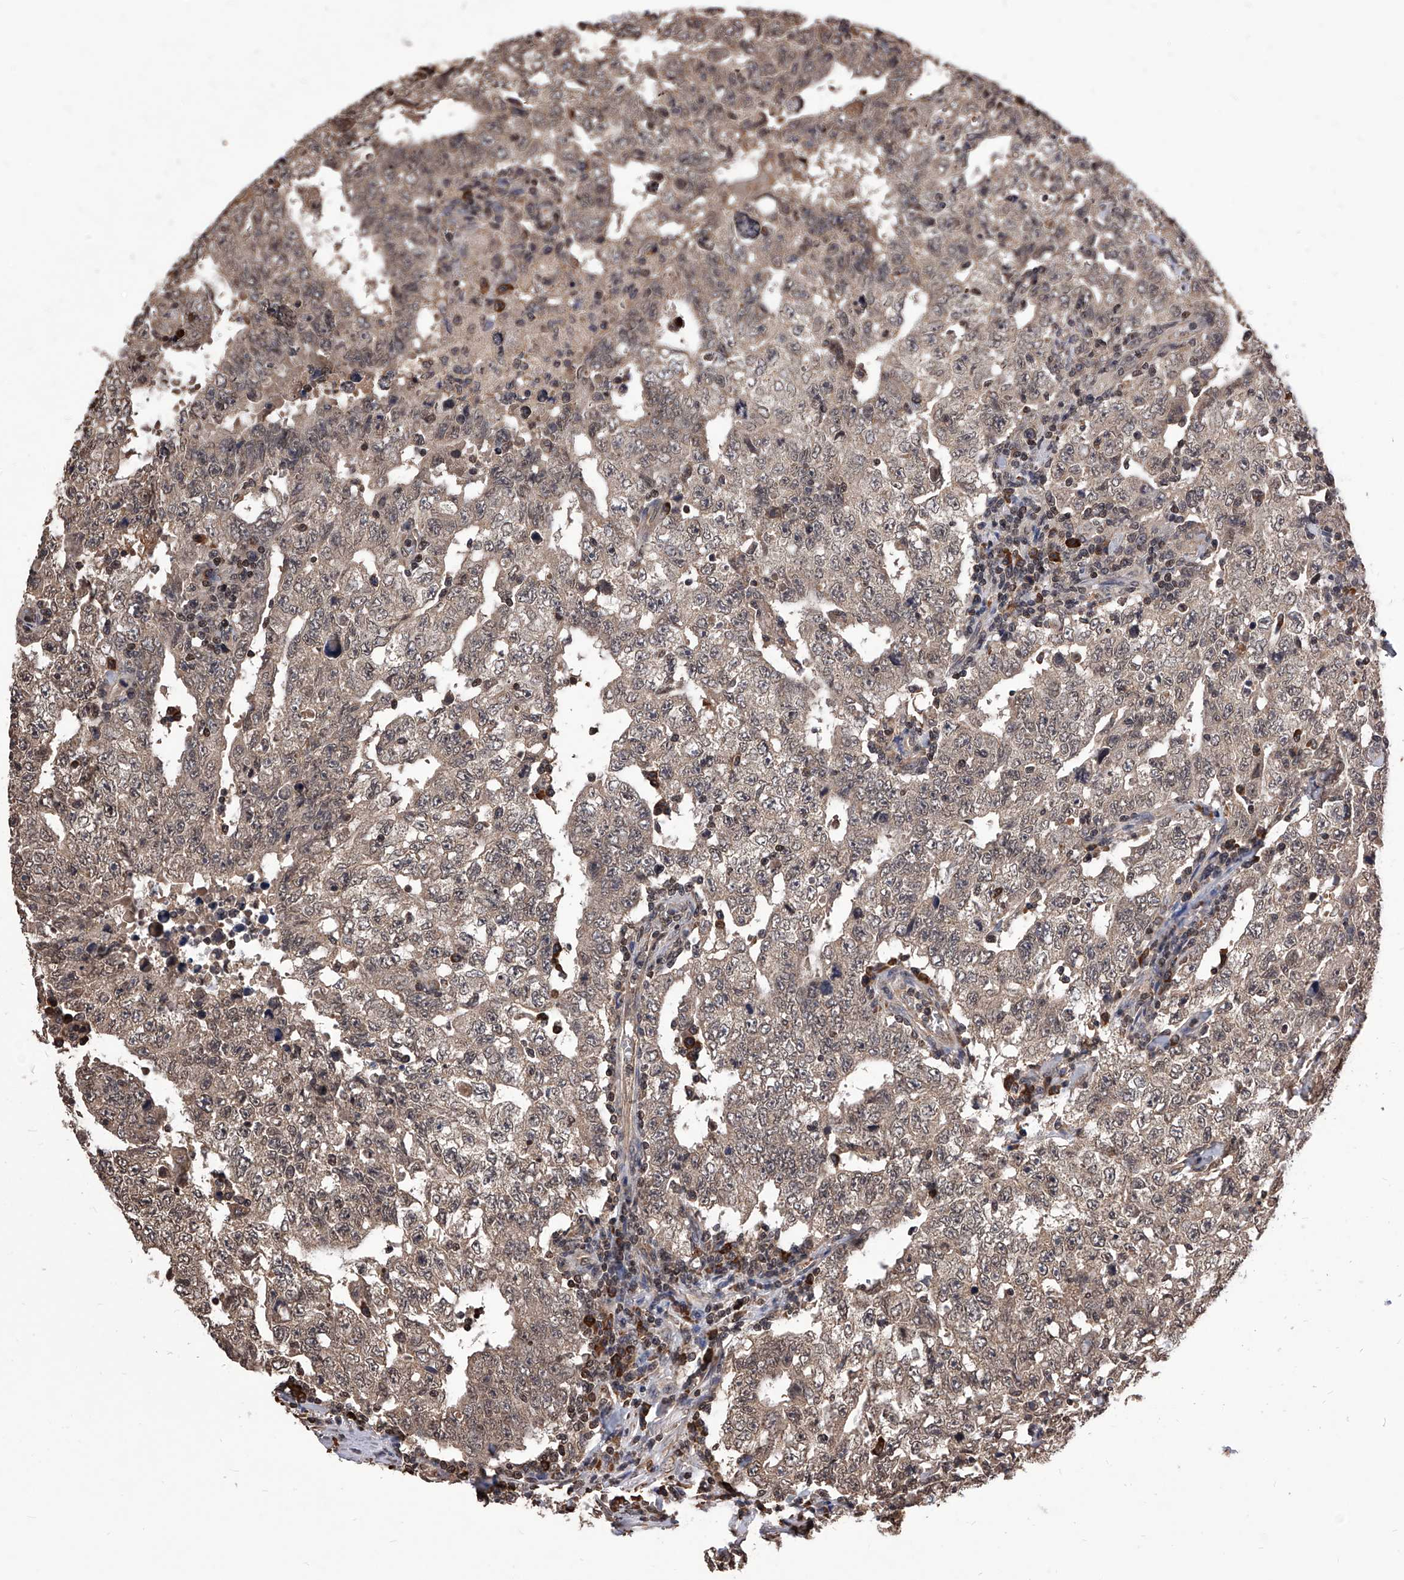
{"staining": {"intensity": "weak", "quantity": ">75%", "location": "cytoplasmic/membranous"}, "tissue": "testis cancer", "cell_type": "Tumor cells", "image_type": "cancer", "snomed": [{"axis": "morphology", "description": "Carcinoma, Embryonal, NOS"}, {"axis": "topography", "description": "Testis"}], "caption": "IHC of testis embryonal carcinoma shows low levels of weak cytoplasmic/membranous staining in approximately >75% of tumor cells.", "gene": "ID1", "patient": {"sex": "male", "age": 26}}